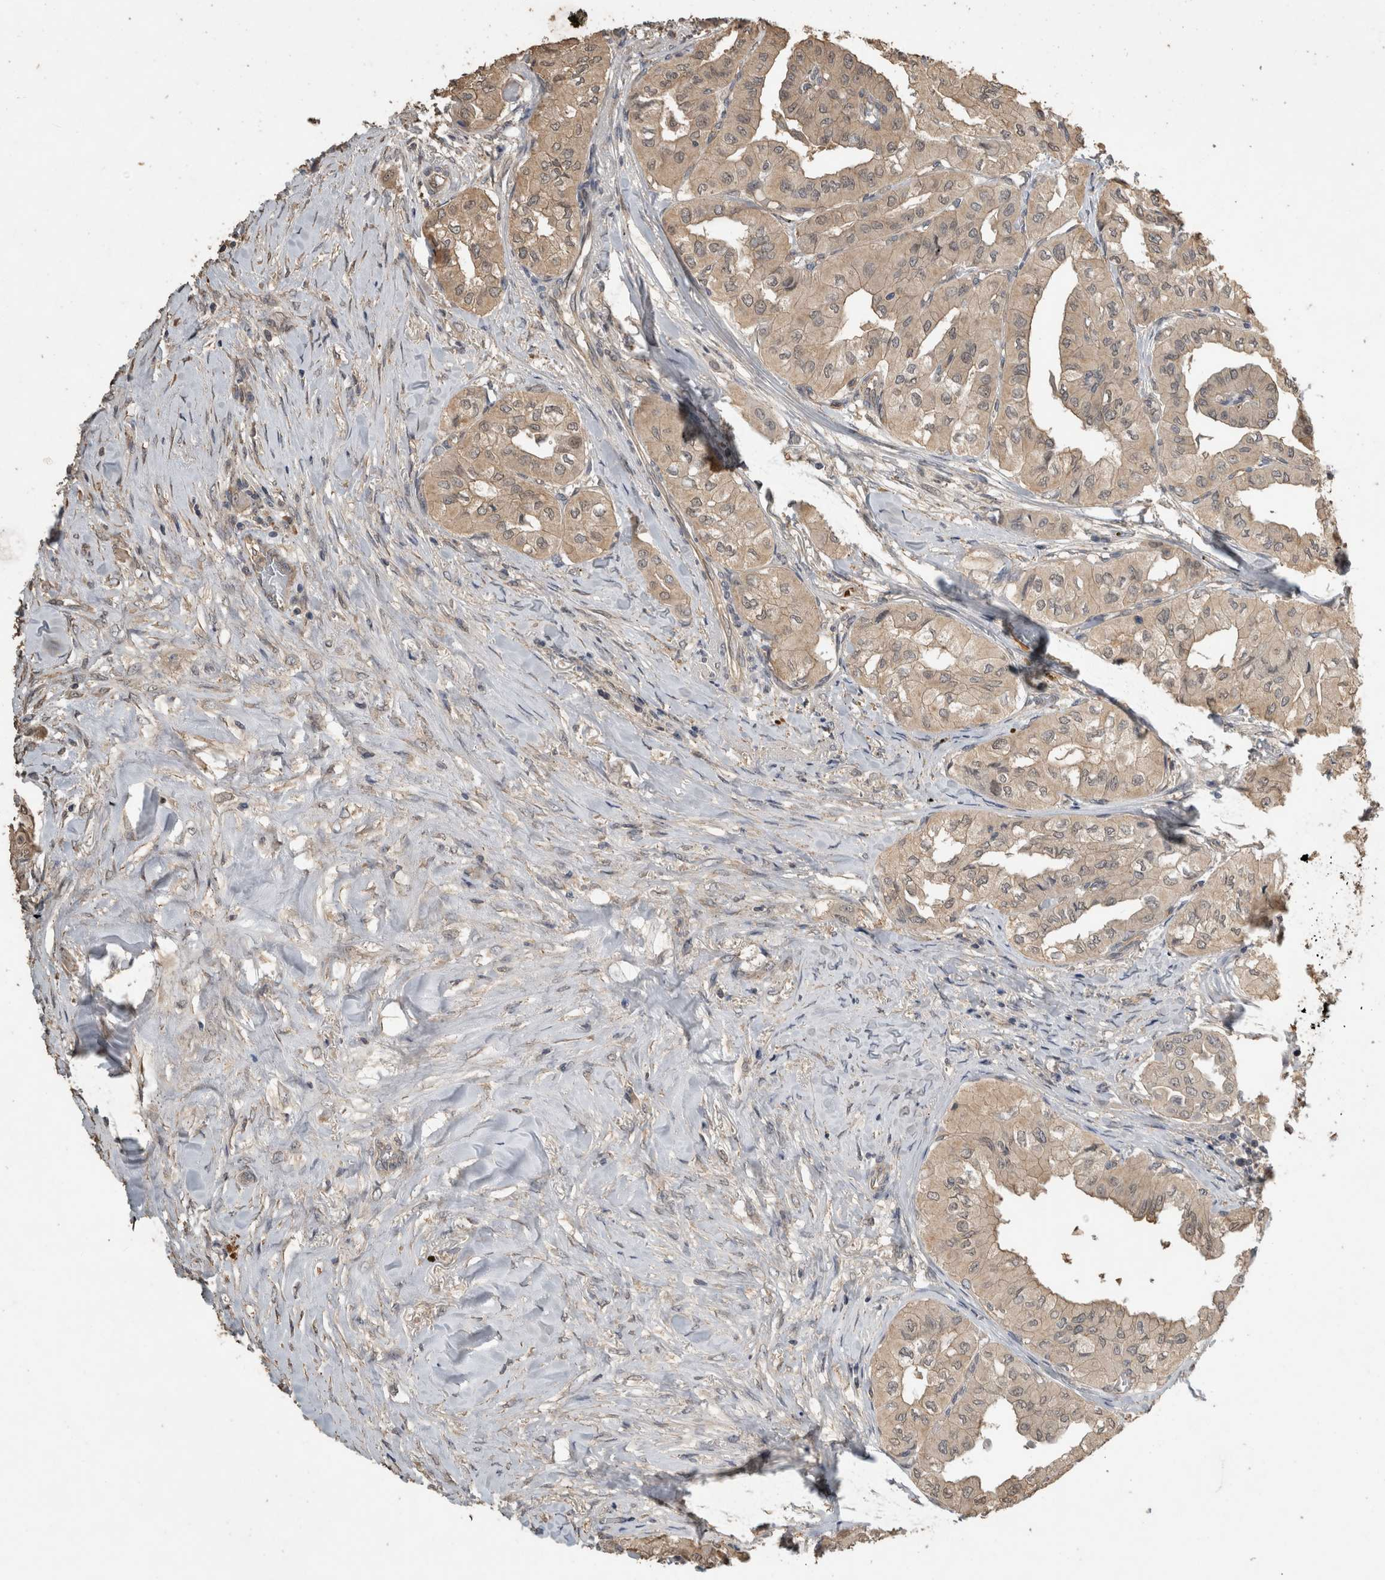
{"staining": {"intensity": "weak", "quantity": "25%-75%", "location": "cytoplasmic/membranous"}, "tissue": "thyroid cancer", "cell_type": "Tumor cells", "image_type": "cancer", "snomed": [{"axis": "morphology", "description": "Papillary adenocarcinoma, NOS"}, {"axis": "topography", "description": "Thyroid gland"}], "caption": "Tumor cells exhibit low levels of weak cytoplasmic/membranous staining in approximately 25%-75% of cells in human thyroid cancer (papillary adenocarcinoma).", "gene": "RHPN1", "patient": {"sex": "female", "age": 59}}